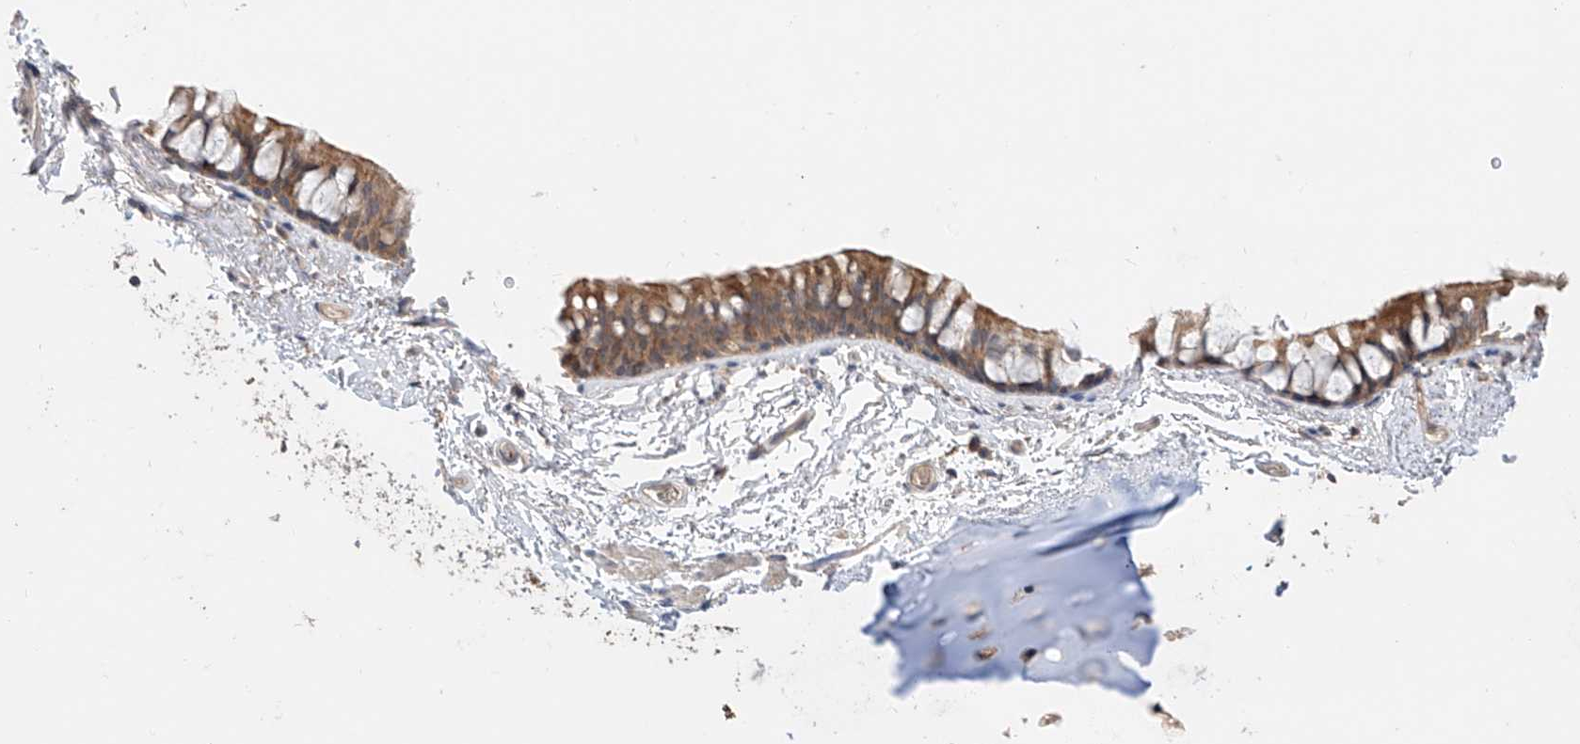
{"staining": {"intensity": "moderate", "quantity": ">75%", "location": "cytoplasmic/membranous"}, "tissue": "bronchus", "cell_type": "Respiratory epithelial cells", "image_type": "normal", "snomed": [{"axis": "morphology", "description": "Normal tissue, NOS"}, {"axis": "topography", "description": "Cartilage tissue"}, {"axis": "topography", "description": "Bronchus"}], "caption": "DAB immunohistochemical staining of normal human bronchus demonstrates moderate cytoplasmic/membranous protein staining in approximately >75% of respiratory epithelial cells. The staining was performed using DAB (3,3'-diaminobenzidine) to visualize the protein expression in brown, while the nuclei were stained in blue with hematoxylin (Magnification: 20x).", "gene": "ZFHX2", "patient": {"sex": "female", "age": 73}}